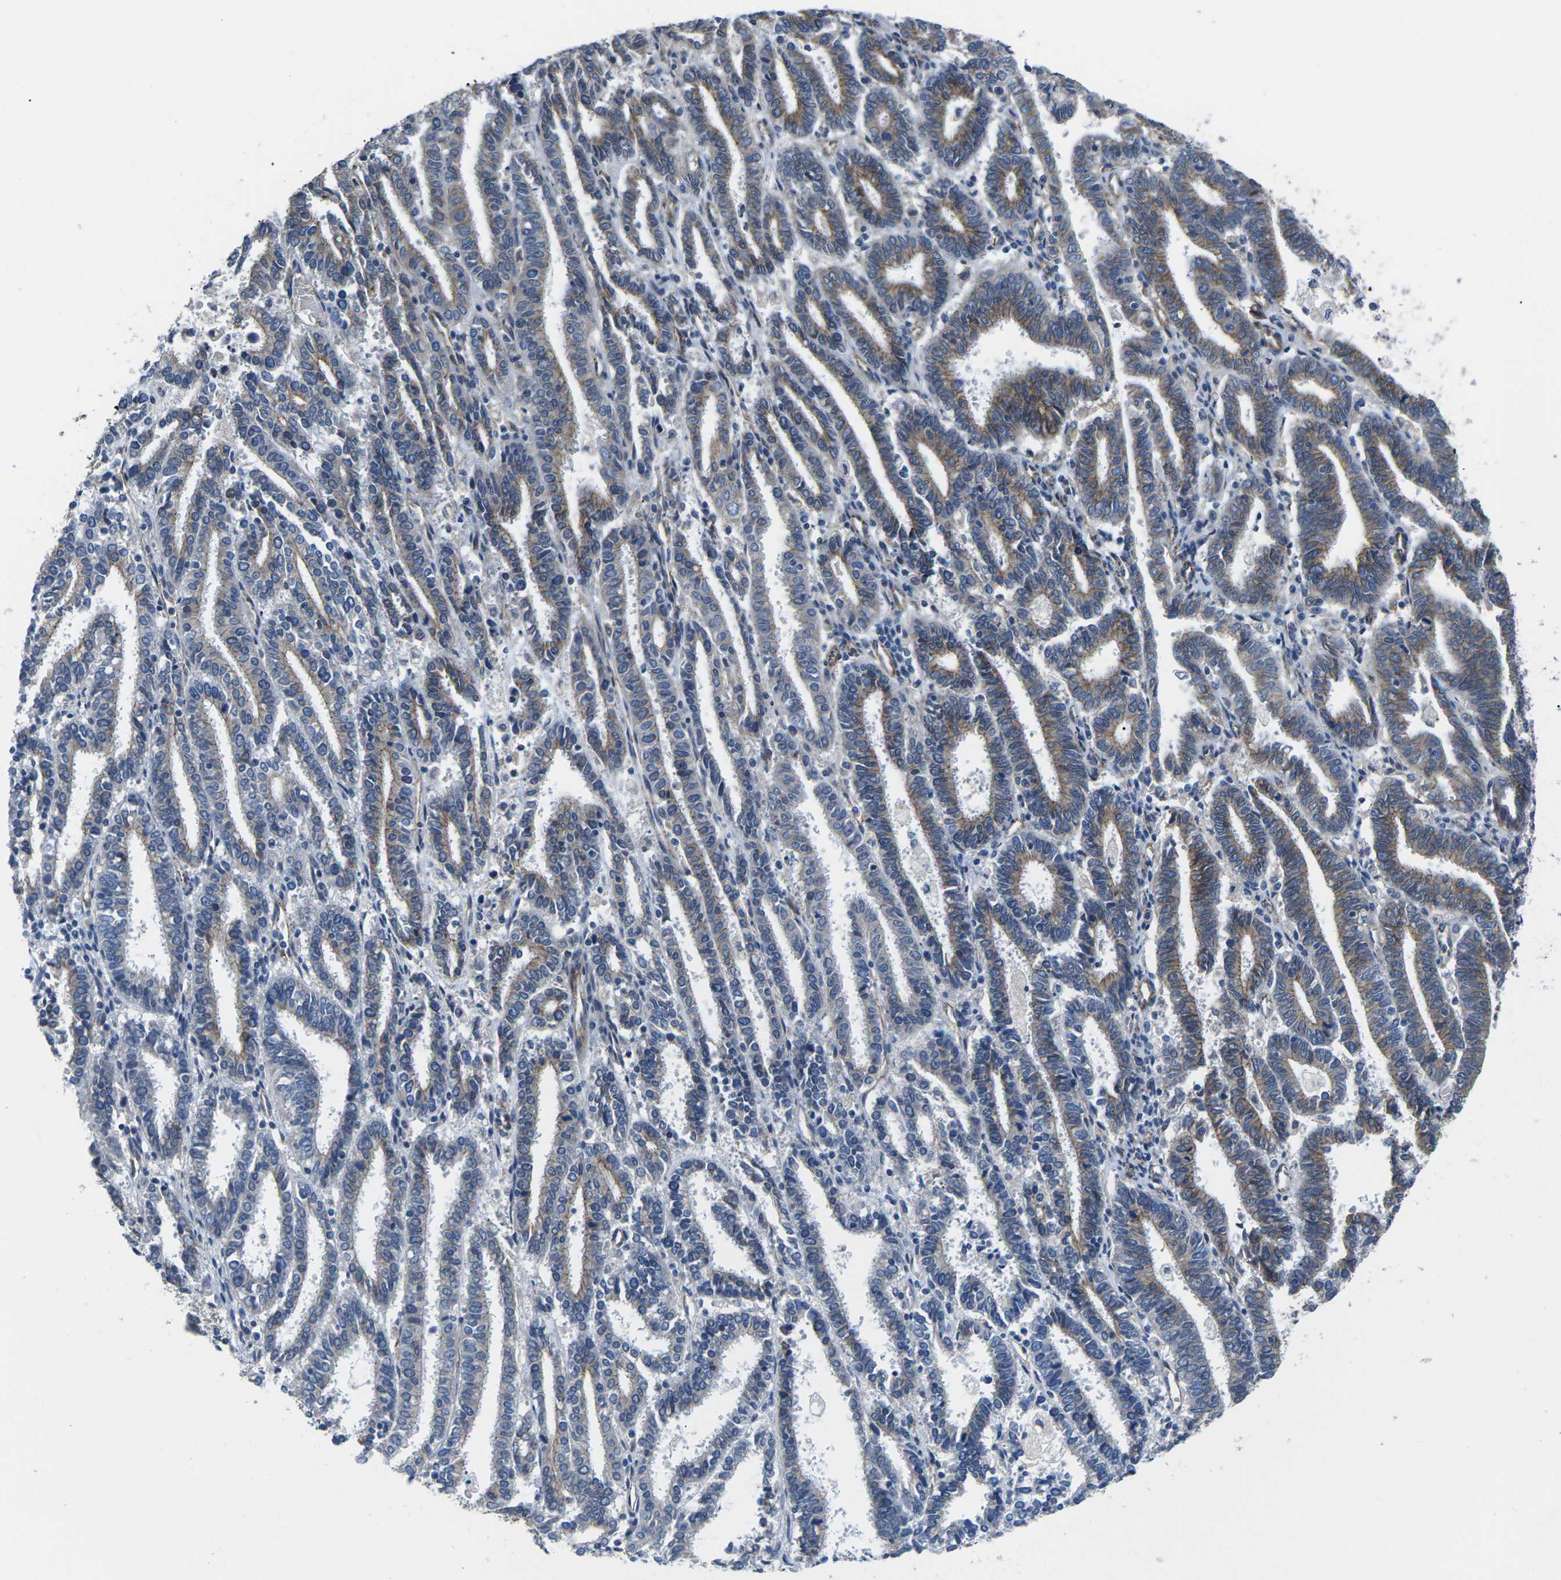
{"staining": {"intensity": "moderate", "quantity": ">75%", "location": "cytoplasmic/membranous"}, "tissue": "endometrial cancer", "cell_type": "Tumor cells", "image_type": "cancer", "snomed": [{"axis": "morphology", "description": "Adenocarcinoma, NOS"}, {"axis": "topography", "description": "Uterus"}], "caption": "Immunohistochemical staining of human endometrial adenocarcinoma reveals medium levels of moderate cytoplasmic/membranous protein staining in approximately >75% of tumor cells.", "gene": "CTNND1", "patient": {"sex": "female", "age": 83}}